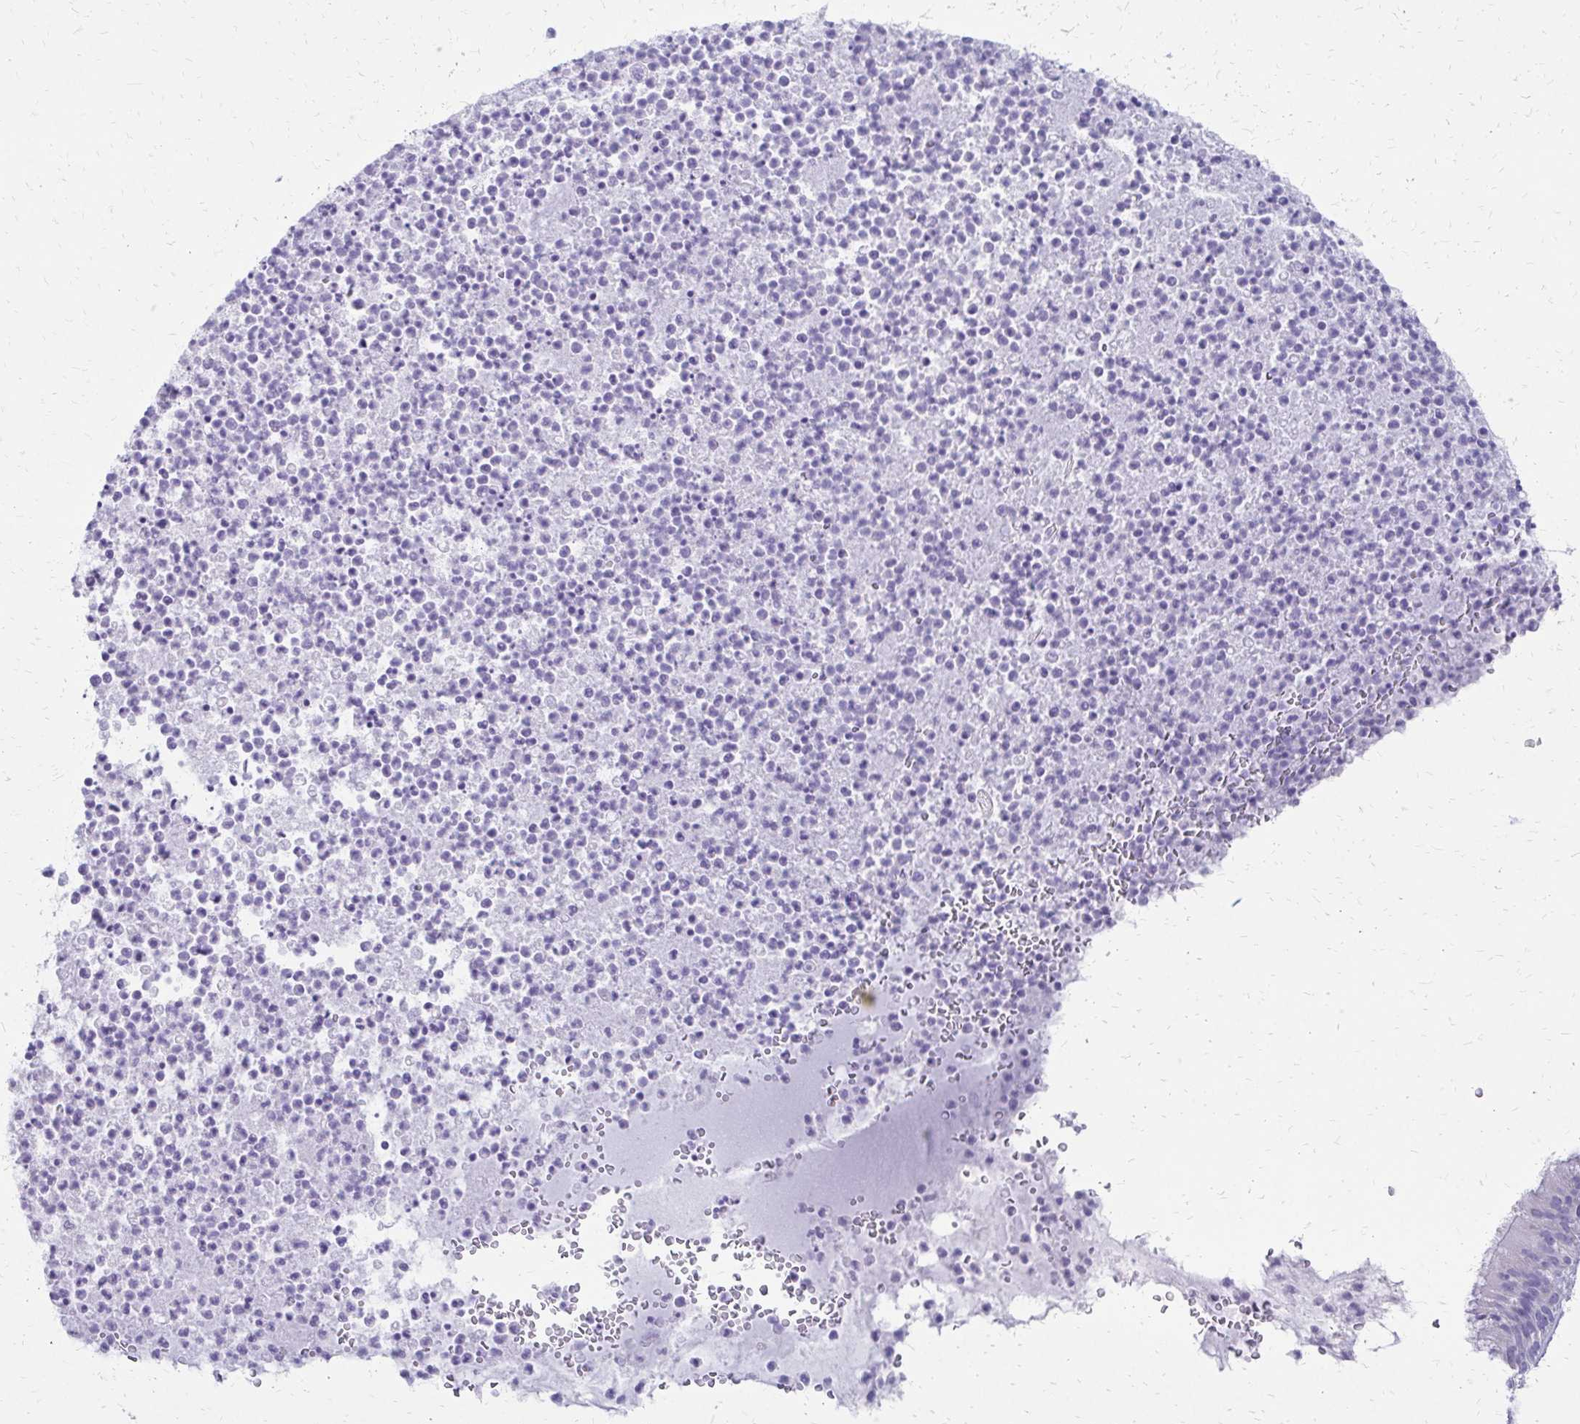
{"staining": {"intensity": "negative", "quantity": "none", "location": "none"}, "tissue": "bronchus", "cell_type": "Respiratory epithelial cells", "image_type": "normal", "snomed": [{"axis": "morphology", "description": "Normal tissue, NOS"}, {"axis": "topography", "description": "Cartilage tissue"}, {"axis": "topography", "description": "Bronchus"}], "caption": "Immunohistochemistry histopathology image of benign bronchus stained for a protein (brown), which demonstrates no positivity in respiratory epithelial cells. Nuclei are stained in blue.", "gene": "SLC32A1", "patient": {"sex": "male", "age": 56}}